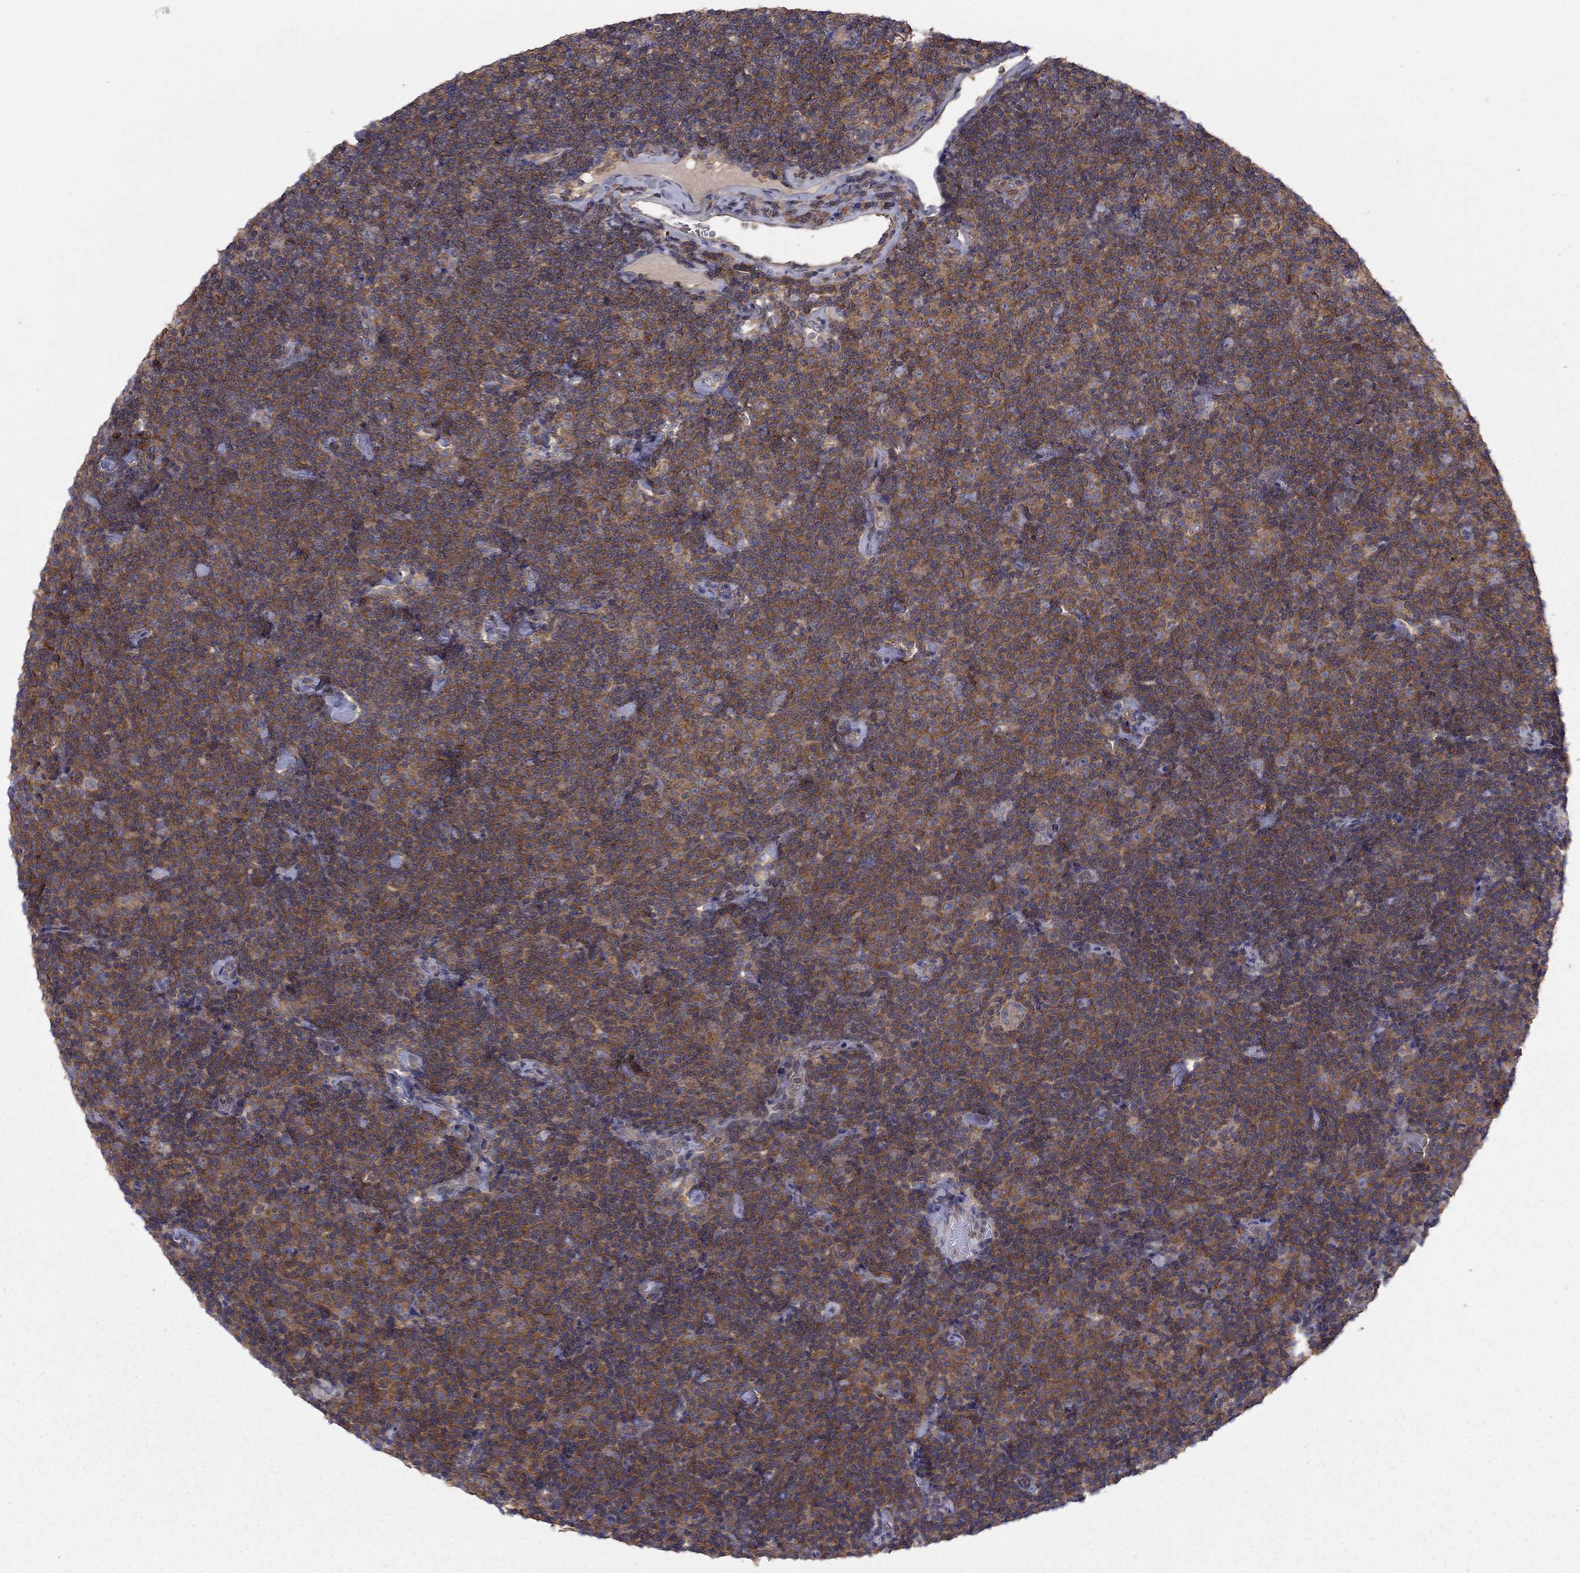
{"staining": {"intensity": "strong", "quantity": ">75%", "location": "cytoplasmic/membranous"}, "tissue": "lymphoma", "cell_type": "Tumor cells", "image_type": "cancer", "snomed": [{"axis": "morphology", "description": "Malignant lymphoma, non-Hodgkin's type, Low grade"}, {"axis": "topography", "description": "Lymph node"}], "caption": "About >75% of tumor cells in lymphoma exhibit strong cytoplasmic/membranous protein expression as visualized by brown immunohistochemical staining.", "gene": "RNF123", "patient": {"sex": "male", "age": 81}}